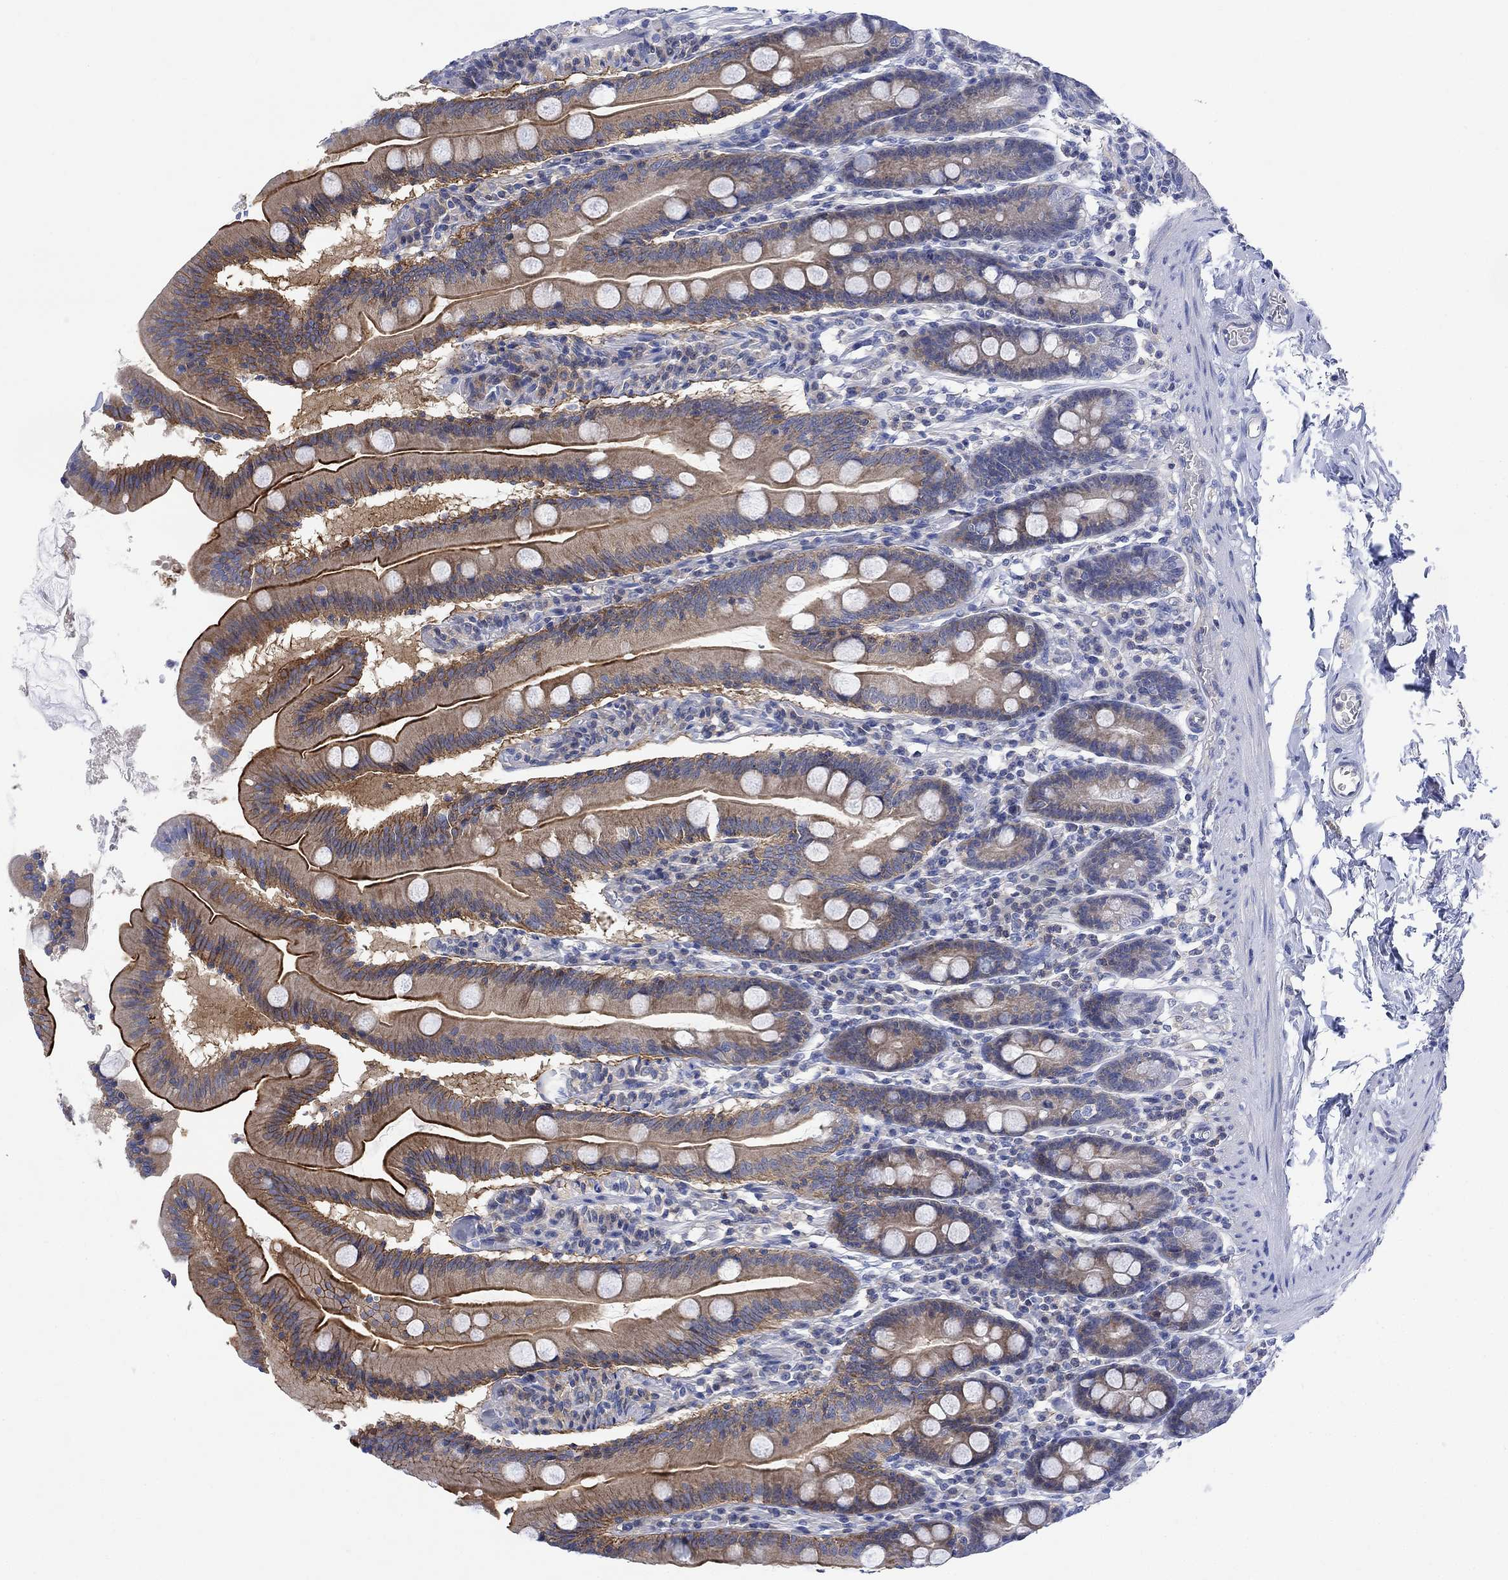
{"staining": {"intensity": "strong", "quantity": "25%-75%", "location": "cytoplasmic/membranous"}, "tissue": "small intestine", "cell_type": "Glandular cells", "image_type": "normal", "snomed": [{"axis": "morphology", "description": "Normal tissue, NOS"}, {"axis": "topography", "description": "Small intestine"}], "caption": "Immunohistochemical staining of unremarkable small intestine displays high levels of strong cytoplasmic/membranous expression in about 25%-75% of glandular cells.", "gene": "ARSK", "patient": {"sex": "male", "age": 37}}